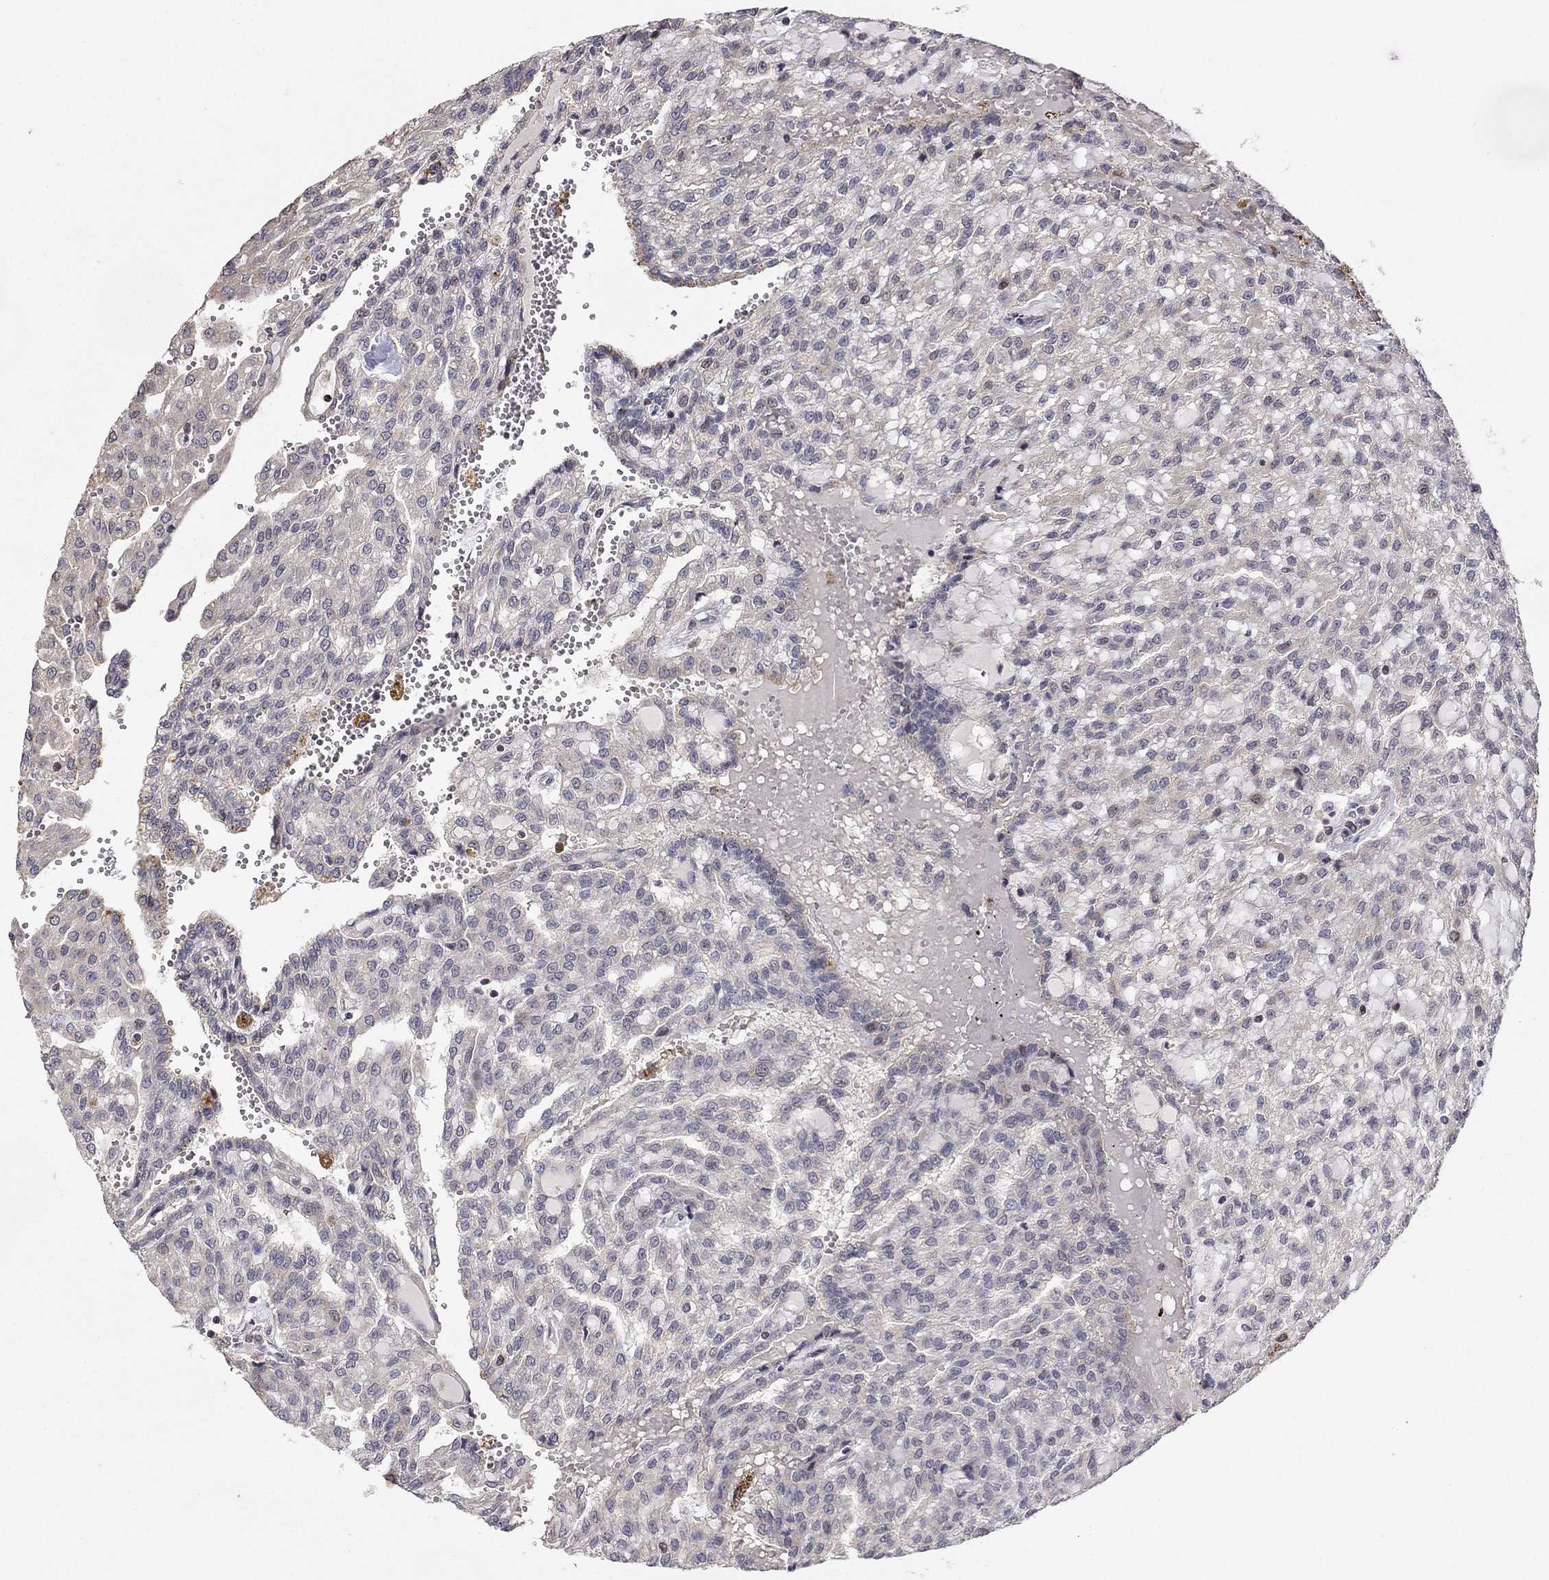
{"staining": {"intensity": "negative", "quantity": "none", "location": "none"}, "tissue": "renal cancer", "cell_type": "Tumor cells", "image_type": "cancer", "snomed": [{"axis": "morphology", "description": "Adenocarcinoma, NOS"}, {"axis": "topography", "description": "Kidney"}], "caption": "Immunohistochemistry of human renal cancer (adenocarcinoma) exhibits no expression in tumor cells.", "gene": "LPCAT4", "patient": {"sex": "male", "age": 63}}